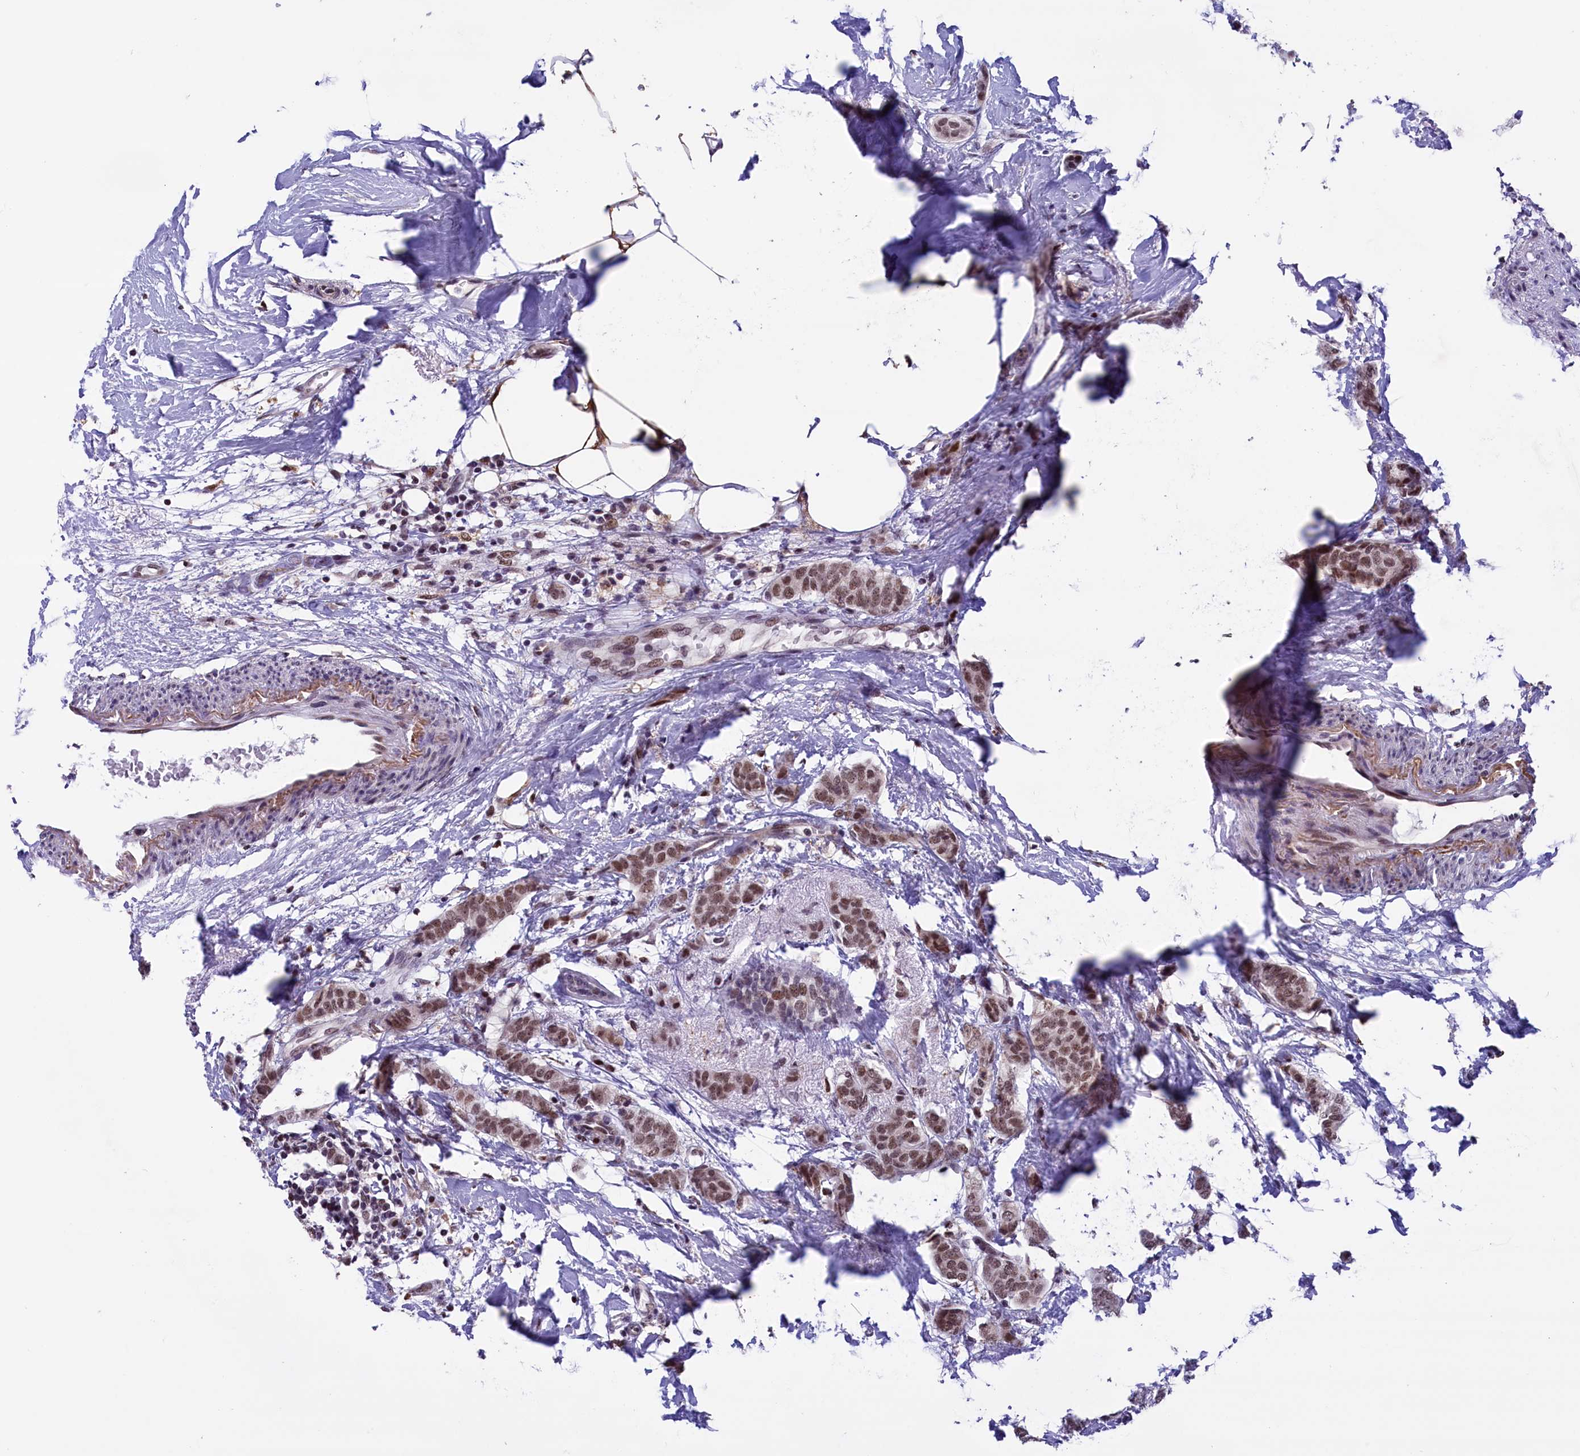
{"staining": {"intensity": "moderate", "quantity": ">75%", "location": "nuclear"}, "tissue": "breast cancer", "cell_type": "Tumor cells", "image_type": "cancer", "snomed": [{"axis": "morphology", "description": "Duct carcinoma"}, {"axis": "topography", "description": "Breast"}], "caption": "A brown stain shows moderate nuclear staining of a protein in infiltrating ductal carcinoma (breast) tumor cells.", "gene": "CDYL2", "patient": {"sex": "female", "age": 72}}